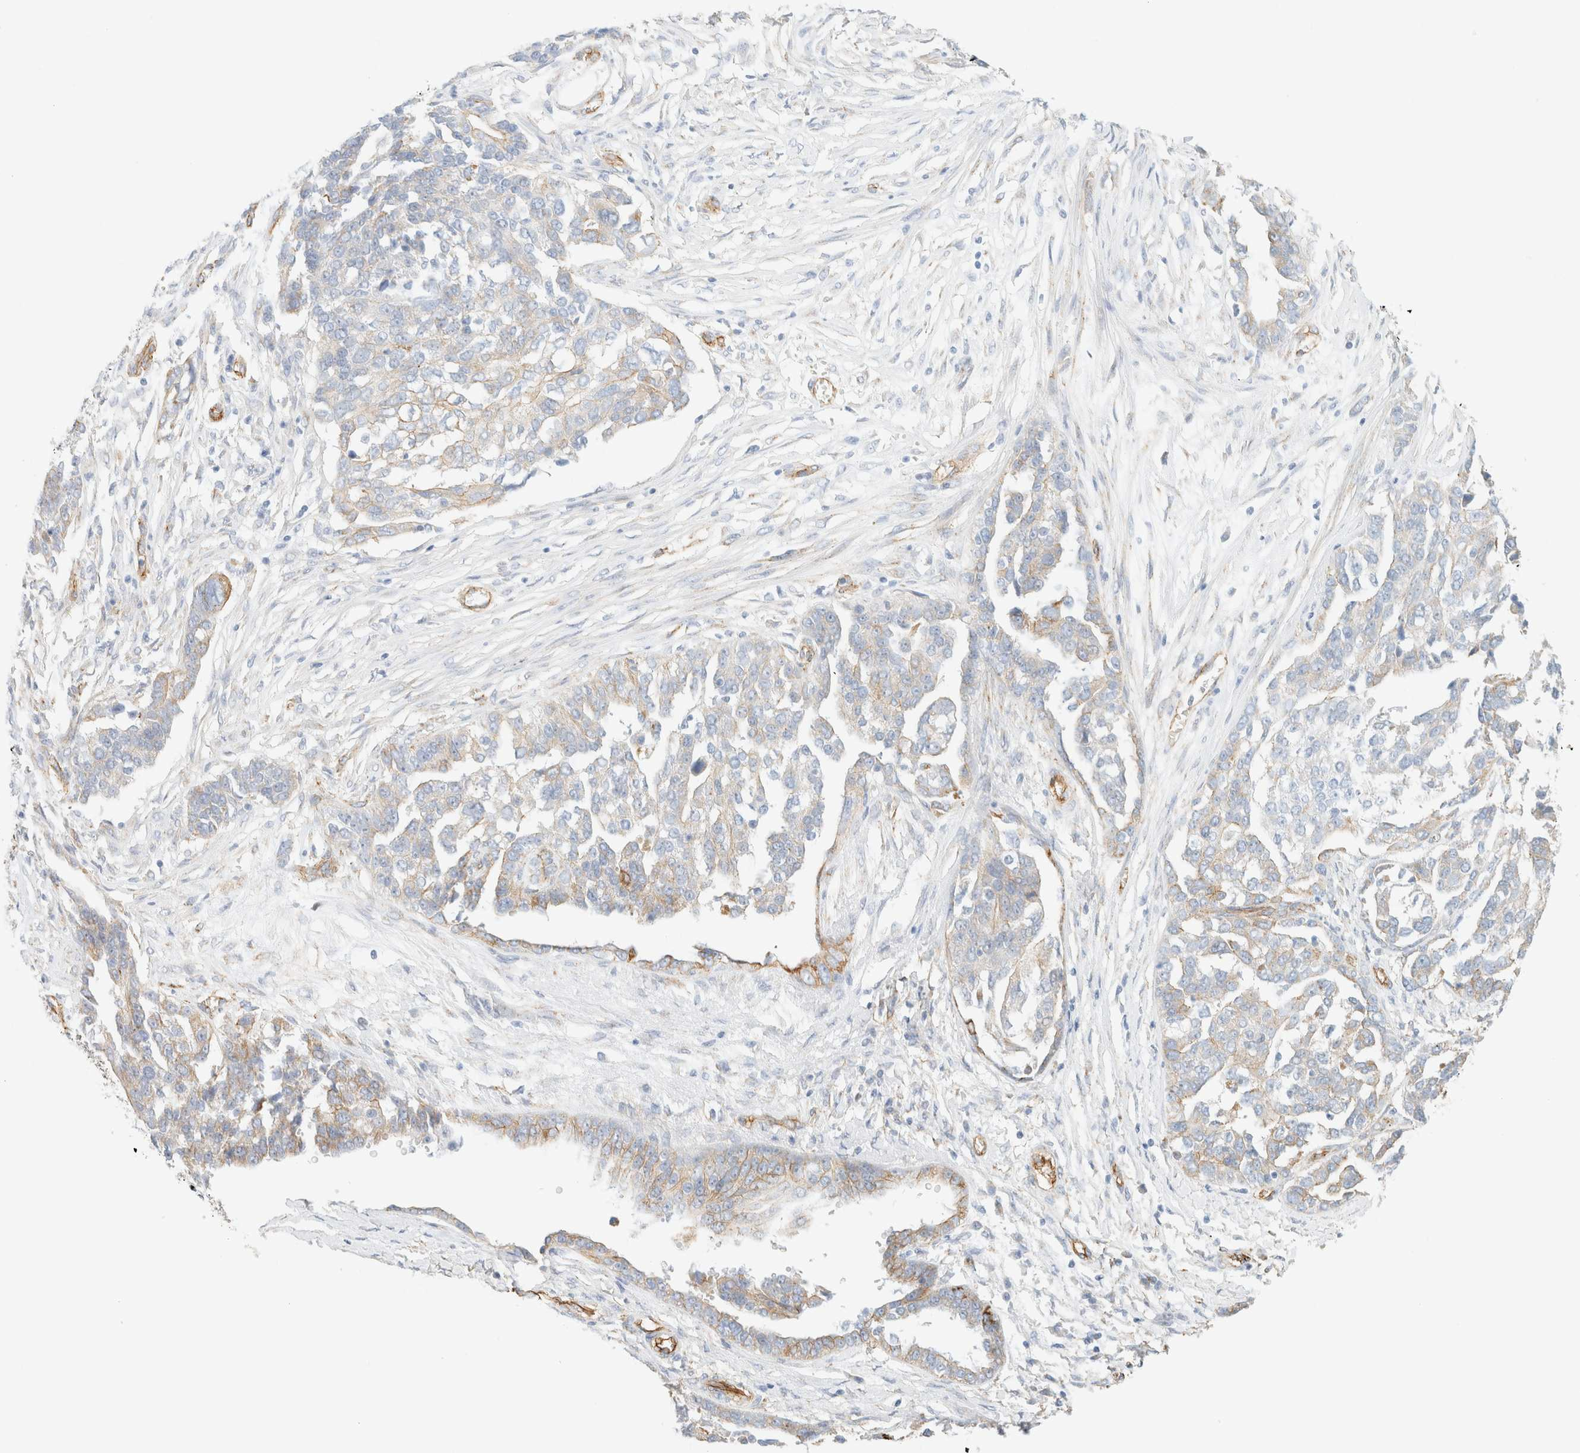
{"staining": {"intensity": "weak", "quantity": "<25%", "location": "cytoplasmic/membranous"}, "tissue": "ovarian cancer", "cell_type": "Tumor cells", "image_type": "cancer", "snomed": [{"axis": "morphology", "description": "Cystadenocarcinoma, serous, NOS"}, {"axis": "topography", "description": "Ovary"}], "caption": "Photomicrograph shows no protein staining in tumor cells of ovarian cancer tissue.", "gene": "CYB5R4", "patient": {"sex": "female", "age": 44}}